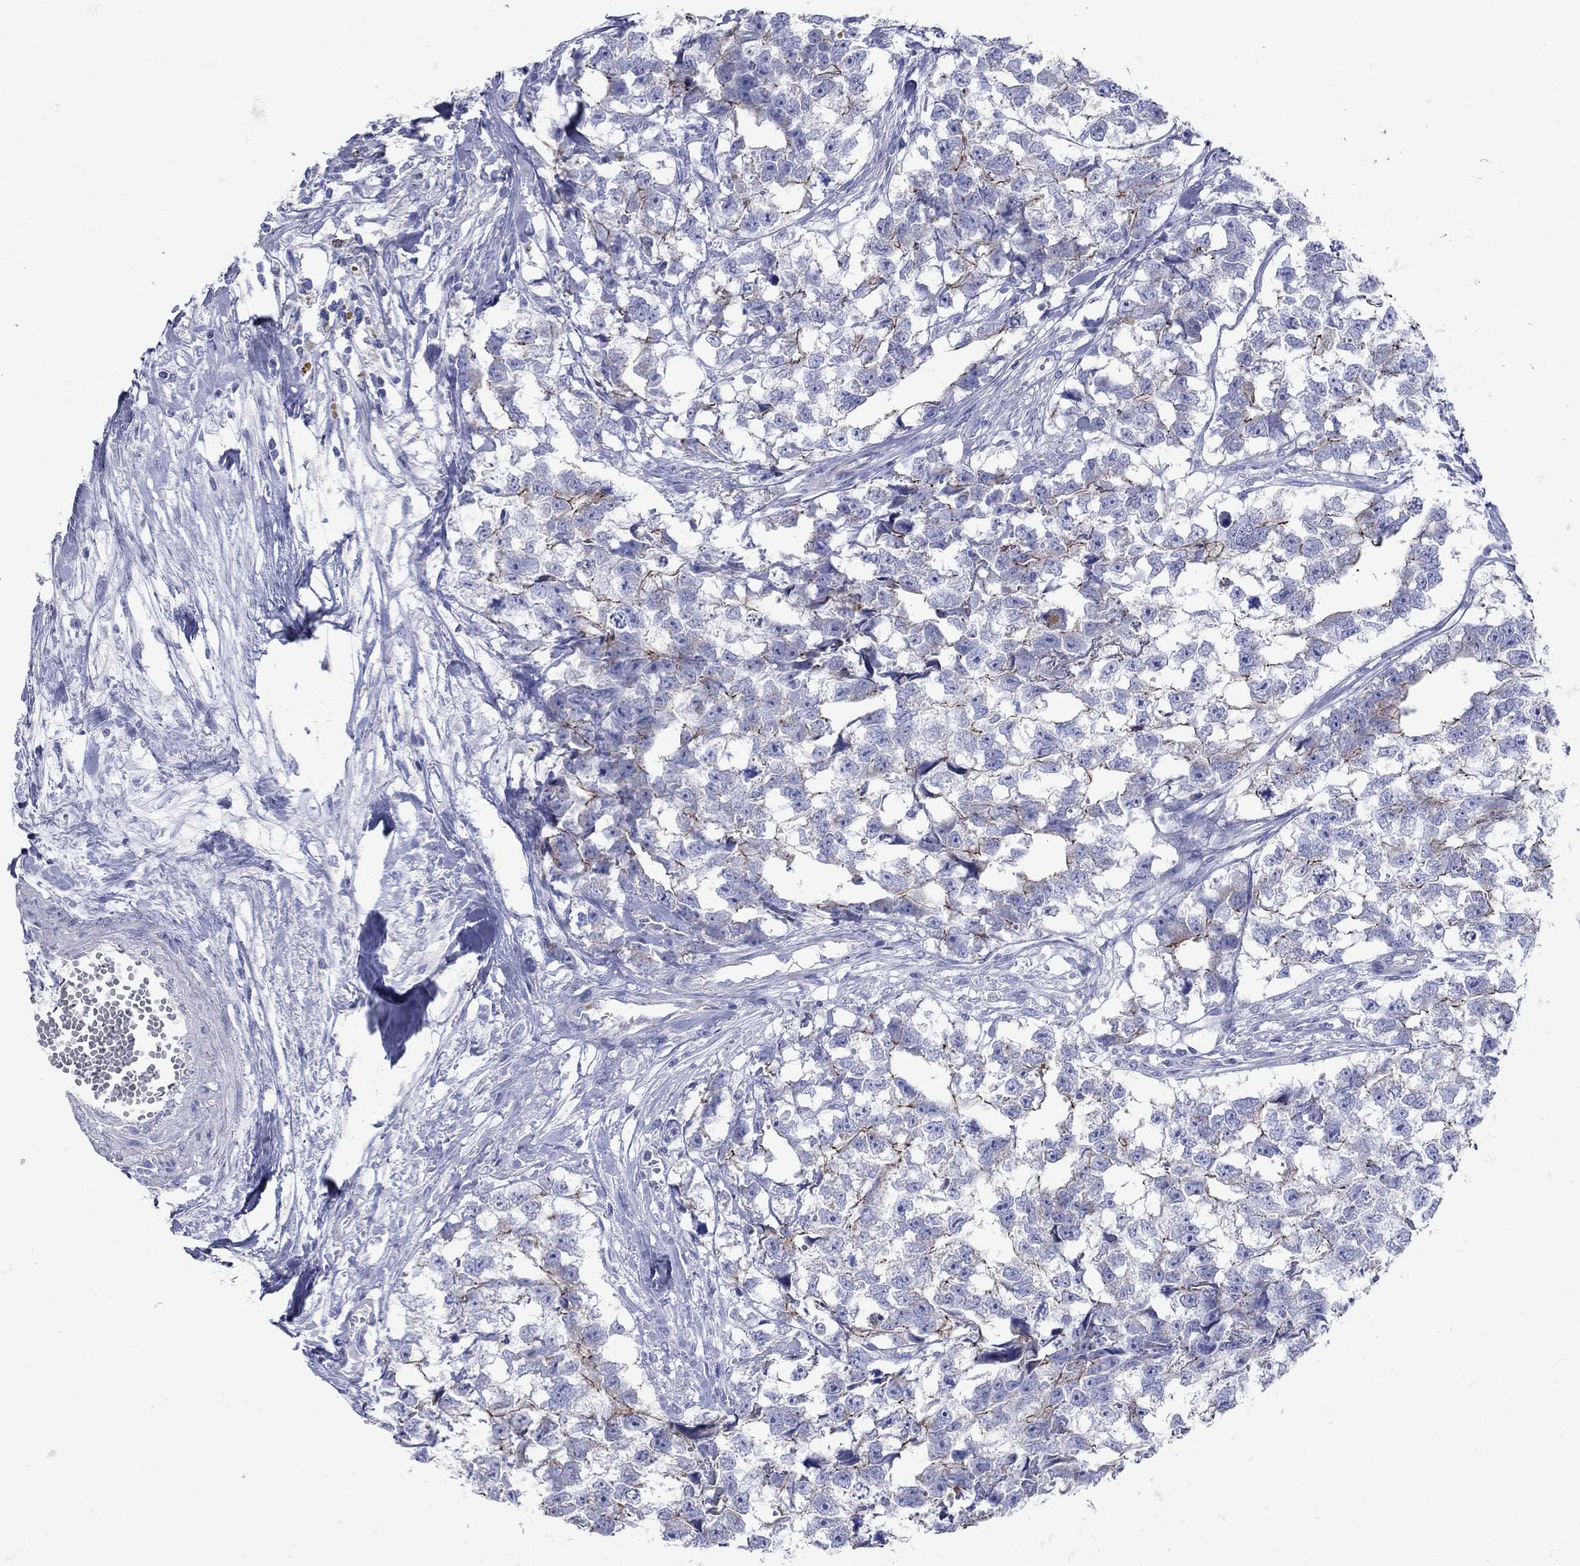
{"staining": {"intensity": "moderate", "quantity": "<25%", "location": "cytoplasmic/membranous"}, "tissue": "testis cancer", "cell_type": "Tumor cells", "image_type": "cancer", "snomed": [{"axis": "morphology", "description": "Carcinoma, Embryonal, NOS"}, {"axis": "morphology", "description": "Teratoma, malignant, NOS"}, {"axis": "topography", "description": "Testis"}], "caption": "IHC image of human embryonal carcinoma (testis) stained for a protein (brown), which reveals low levels of moderate cytoplasmic/membranous staining in about <25% of tumor cells.", "gene": "PDZD3", "patient": {"sex": "male", "age": 44}}